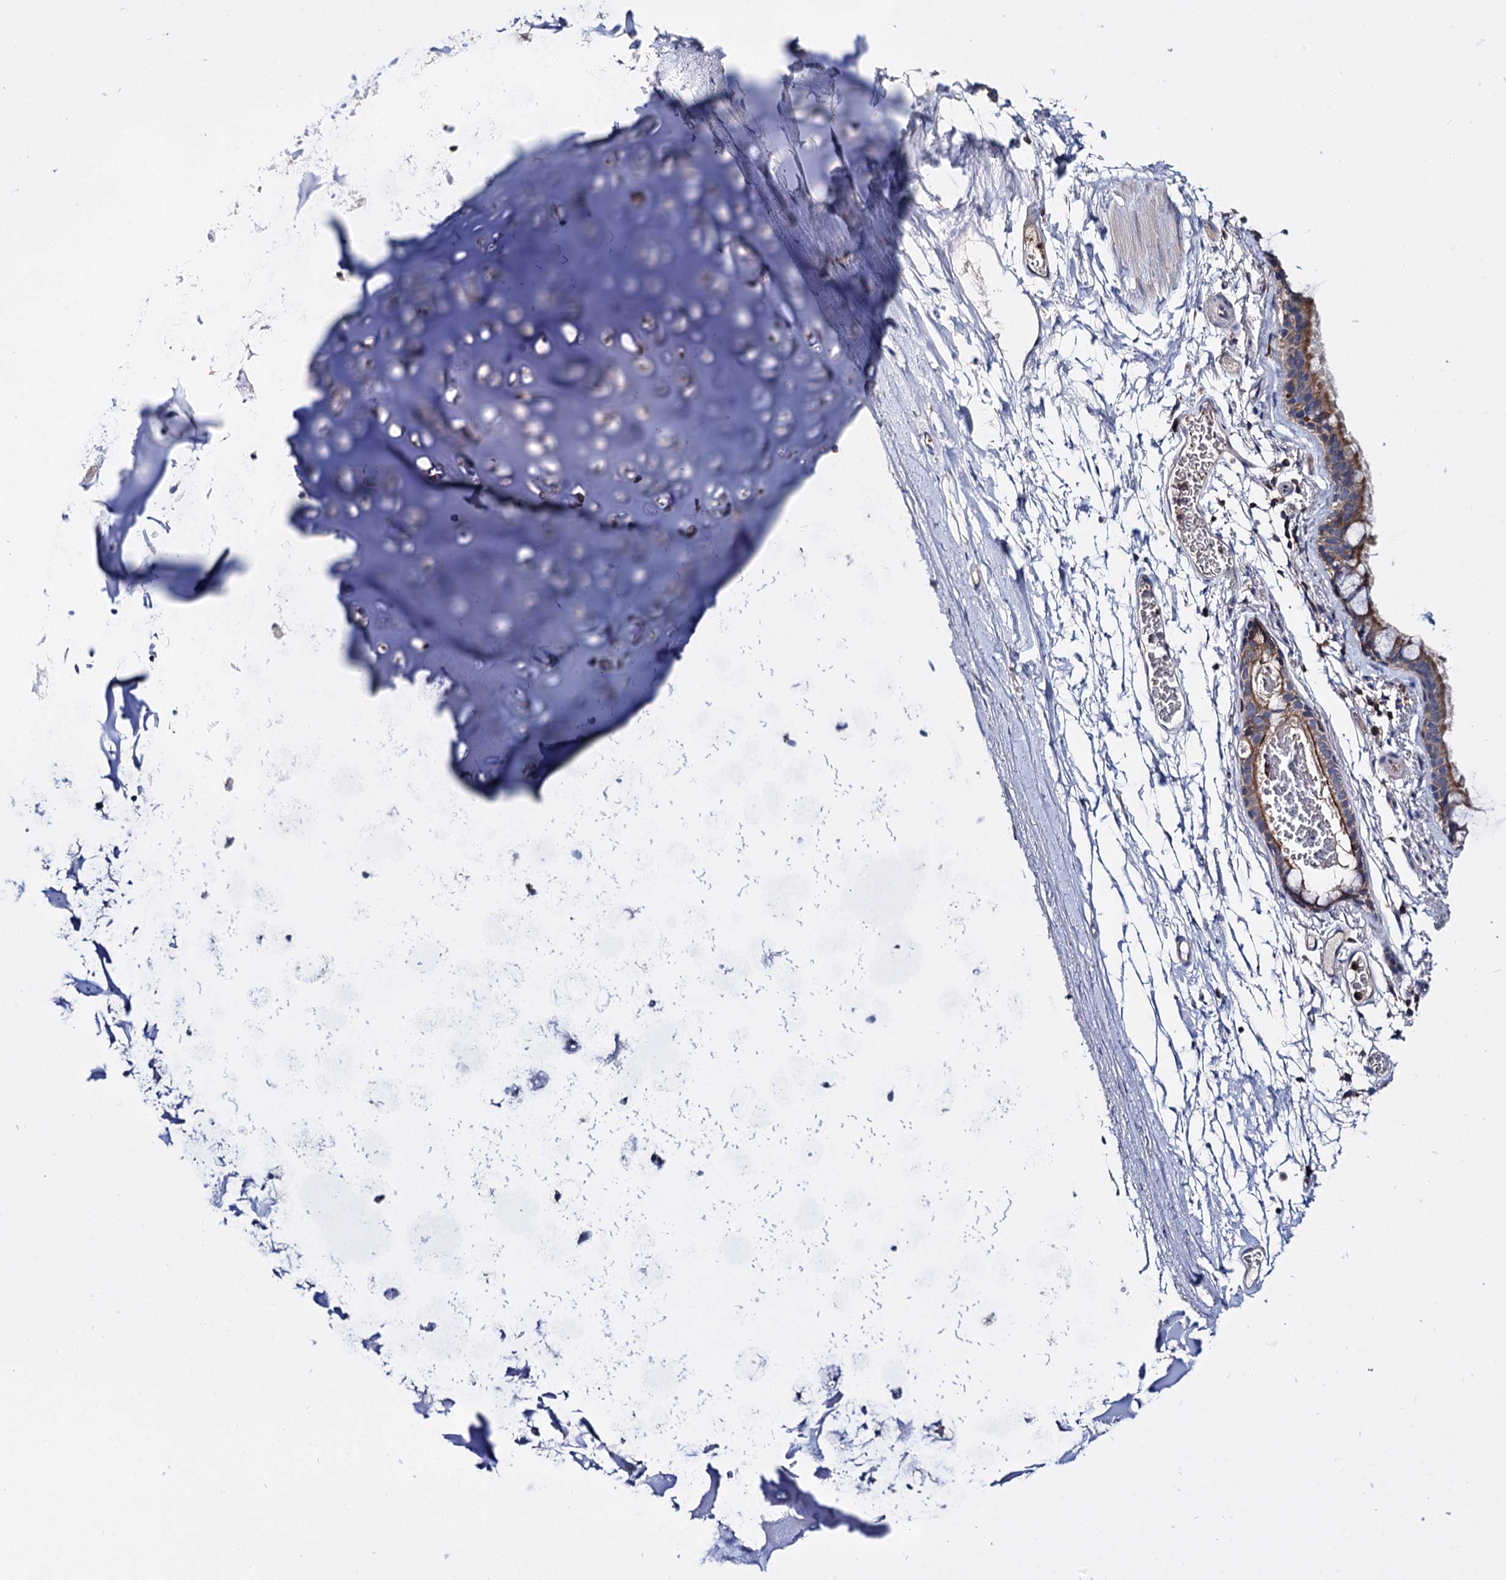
{"staining": {"intensity": "moderate", "quantity": ">75%", "location": "cytoplasmic/membranous"}, "tissue": "bronchus", "cell_type": "Respiratory epithelial cells", "image_type": "normal", "snomed": [{"axis": "morphology", "description": "Normal tissue, NOS"}, {"axis": "topography", "description": "Cartilage tissue"}], "caption": "The immunohistochemical stain shows moderate cytoplasmic/membranous staining in respiratory epithelial cells of normal bronchus.", "gene": "UBASH3B", "patient": {"sex": "male", "age": 63}}